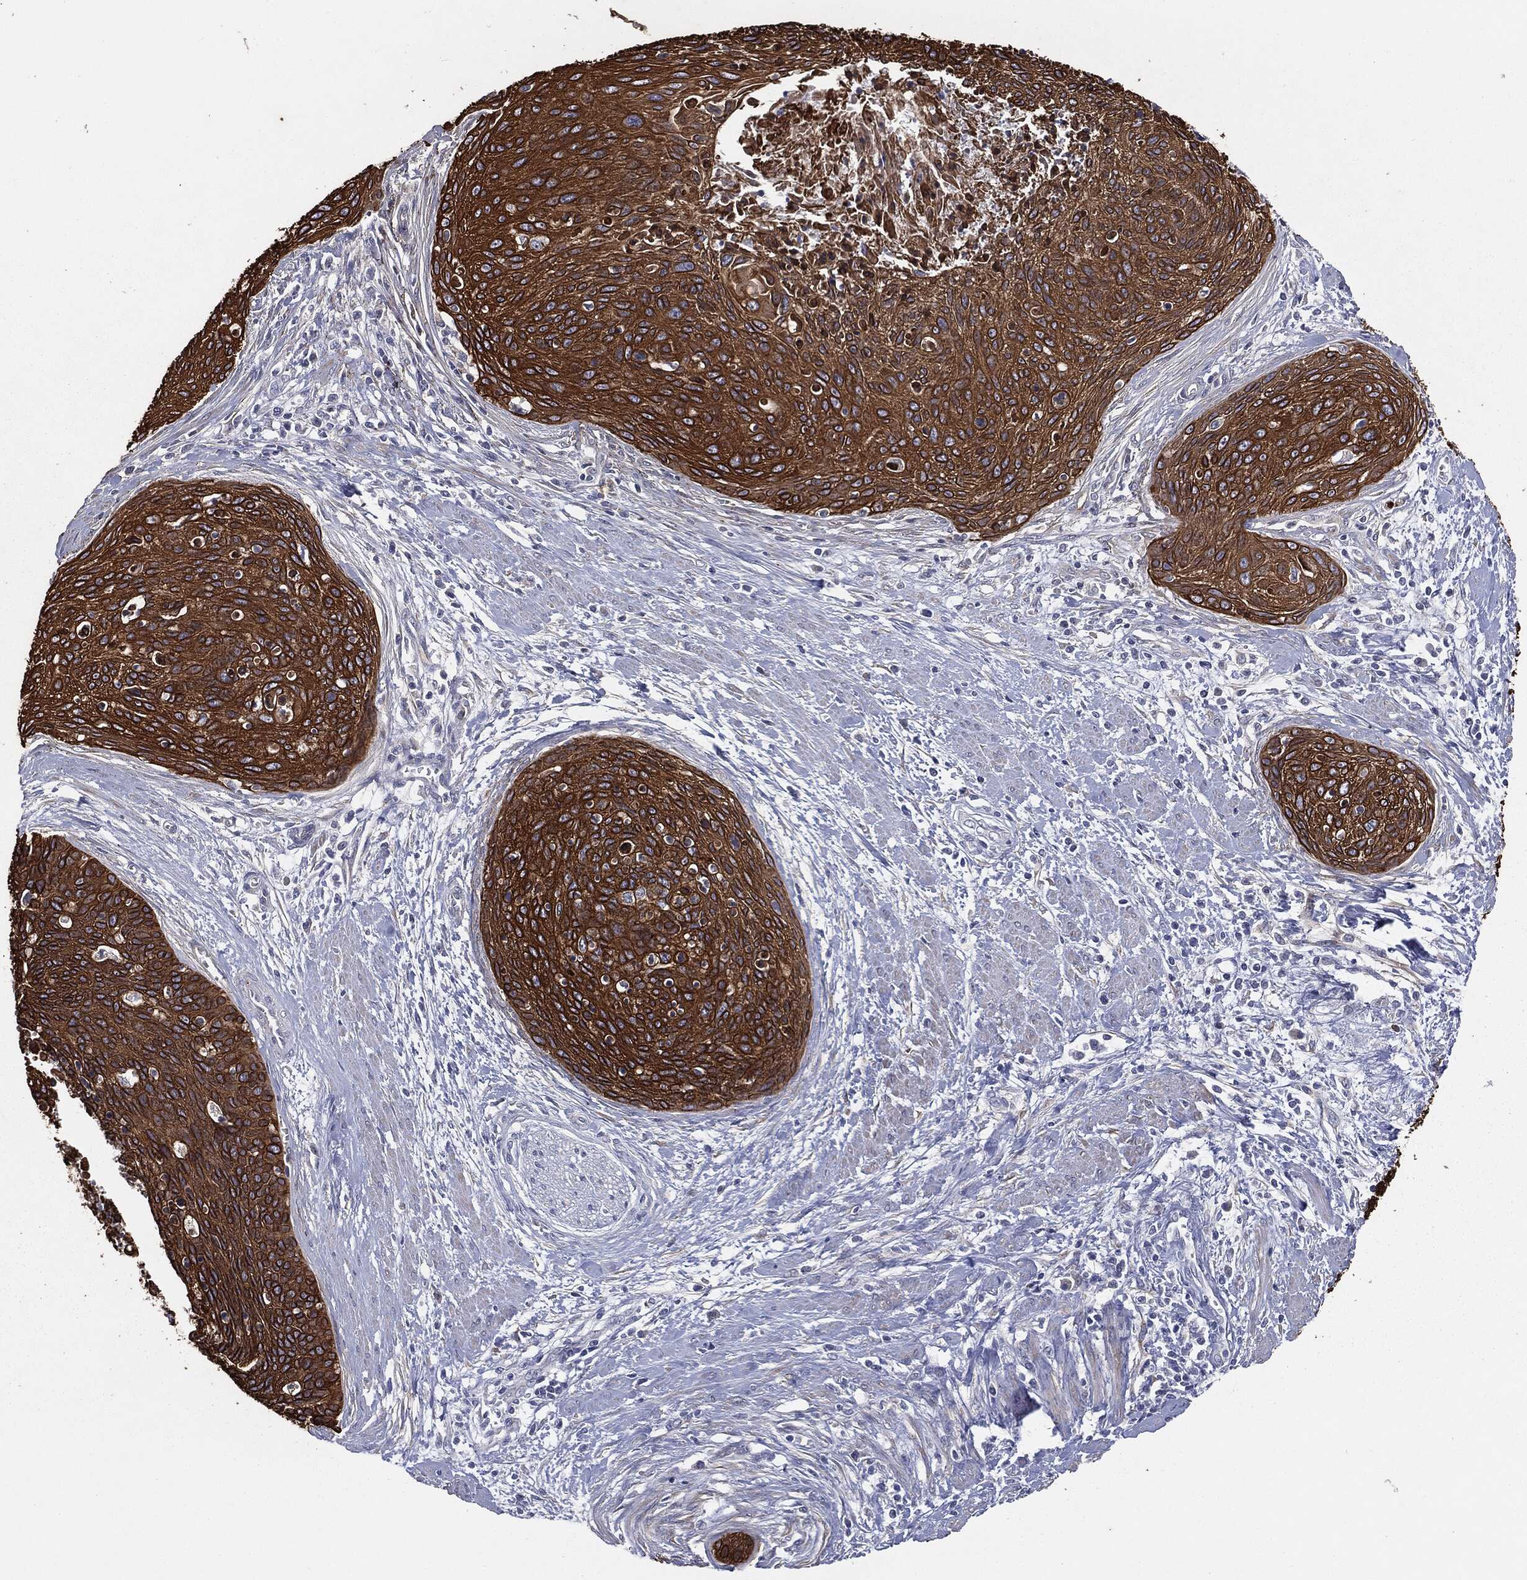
{"staining": {"intensity": "strong", "quantity": ">75%", "location": "cytoplasmic/membranous"}, "tissue": "cervical cancer", "cell_type": "Tumor cells", "image_type": "cancer", "snomed": [{"axis": "morphology", "description": "Squamous cell carcinoma, NOS"}, {"axis": "topography", "description": "Cervix"}], "caption": "Human cervical cancer (squamous cell carcinoma) stained for a protein (brown) demonstrates strong cytoplasmic/membranous positive positivity in about >75% of tumor cells.", "gene": "KRT5", "patient": {"sex": "female", "age": 55}}